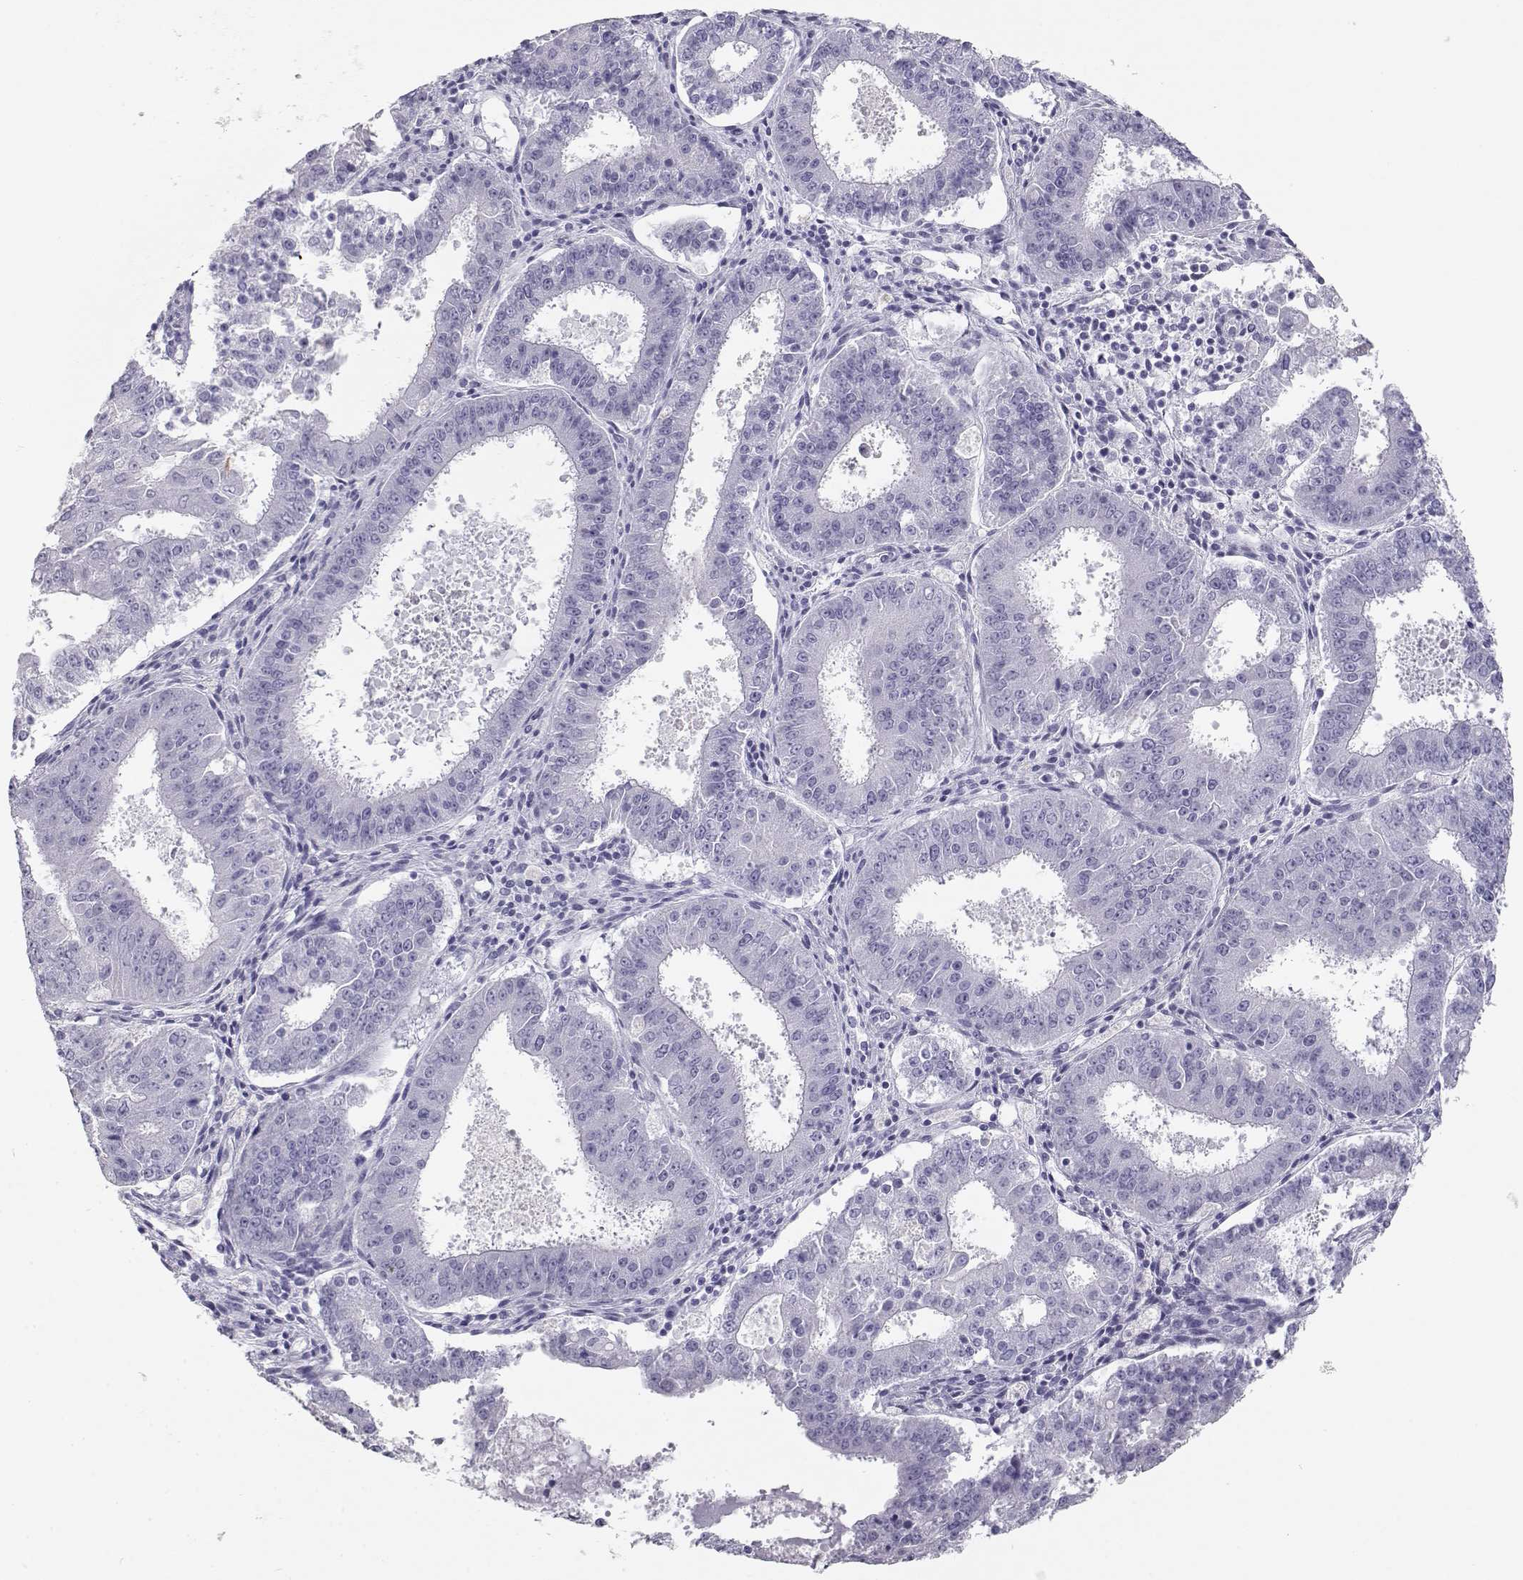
{"staining": {"intensity": "negative", "quantity": "none", "location": "none"}, "tissue": "ovarian cancer", "cell_type": "Tumor cells", "image_type": "cancer", "snomed": [{"axis": "morphology", "description": "Carcinoma, endometroid"}, {"axis": "topography", "description": "Ovary"}], "caption": "Image shows no significant protein positivity in tumor cells of ovarian cancer (endometroid carcinoma).", "gene": "TKTL1", "patient": {"sex": "female", "age": 42}}